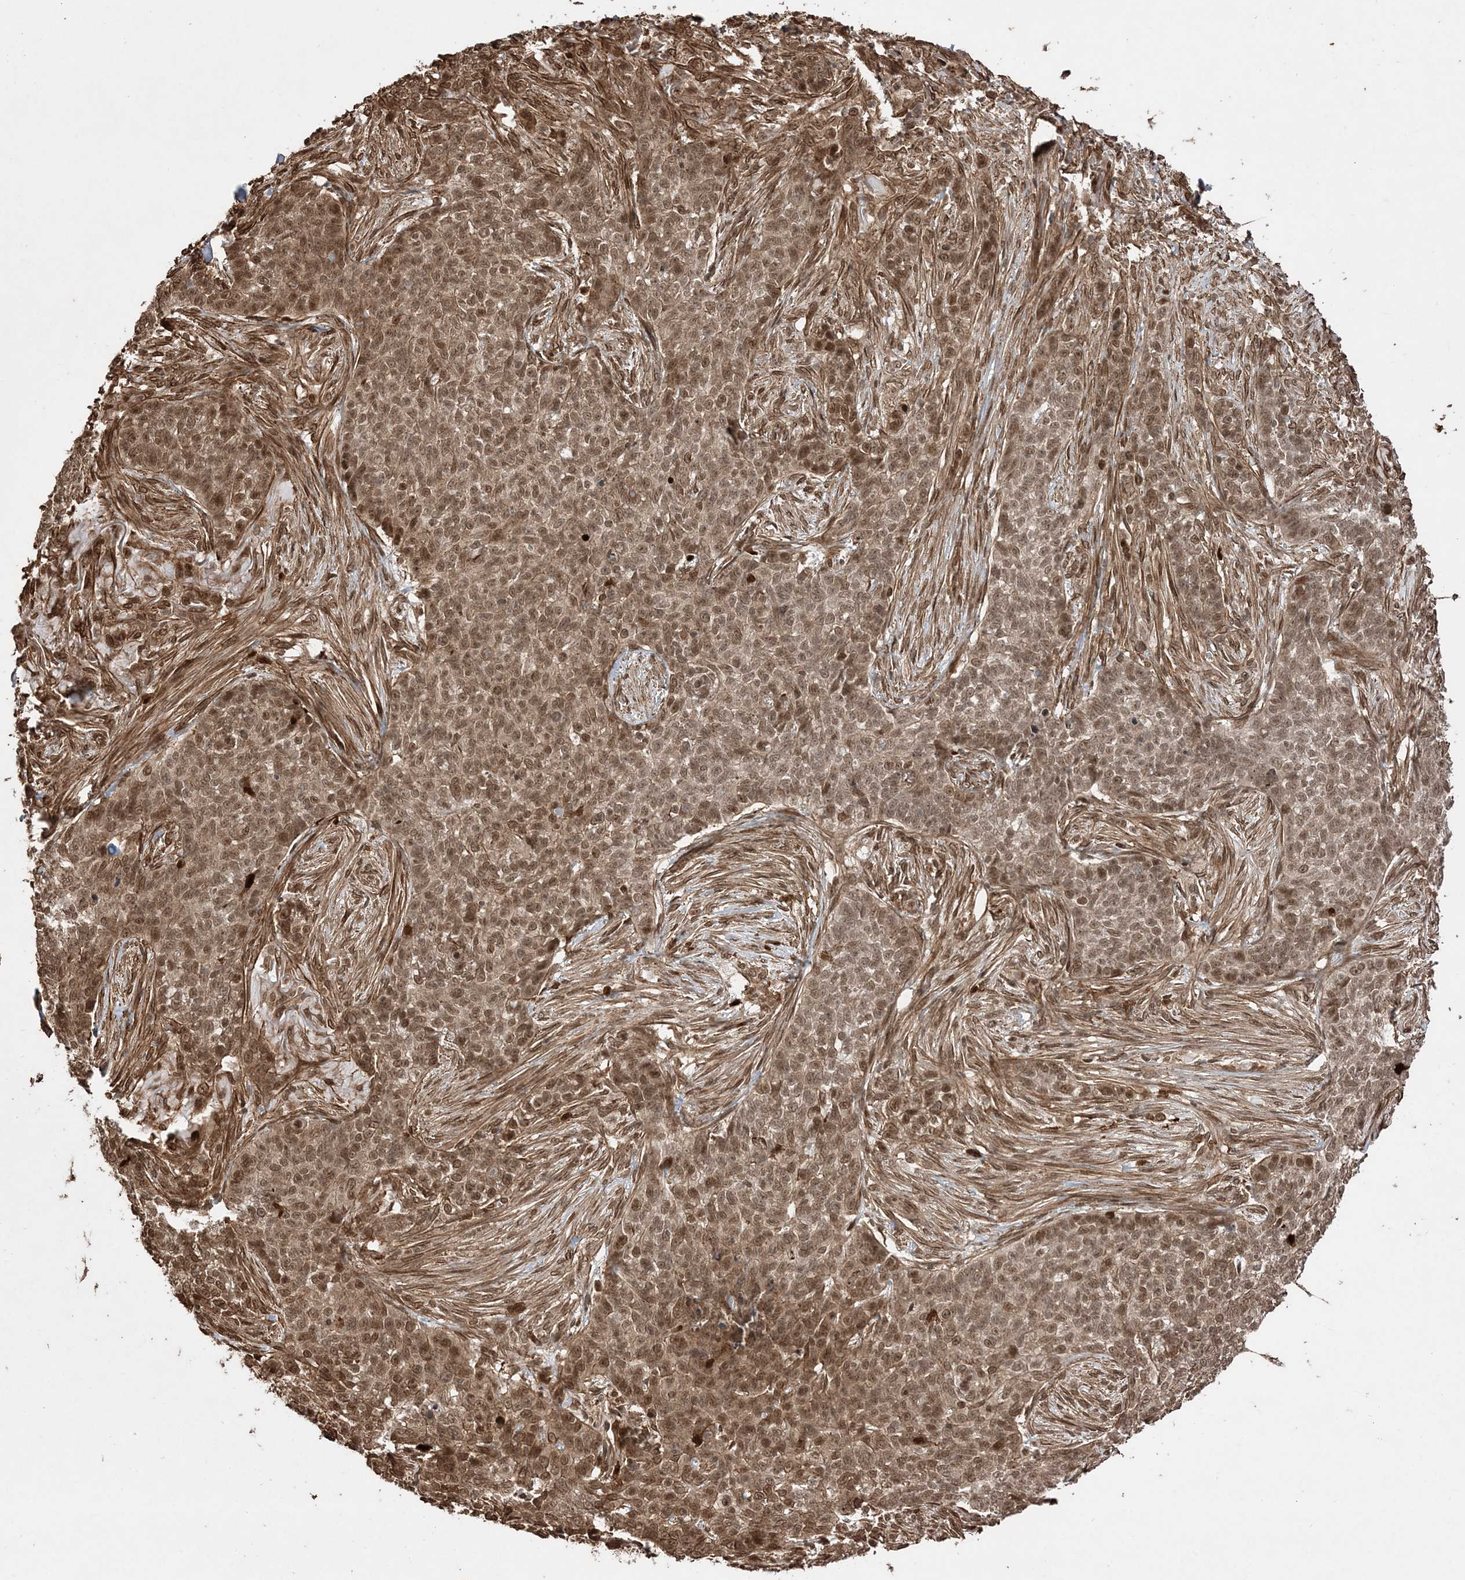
{"staining": {"intensity": "moderate", "quantity": ">75%", "location": "cytoplasmic/membranous,nuclear"}, "tissue": "skin cancer", "cell_type": "Tumor cells", "image_type": "cancer", "snomed": [{"axis": "morphology", "description": "Basal cell carcinoma"}, {"axis": "topography", "description": "Skin"}], "caption": "The image displays staining of skin basal cell carcinoma, revealing moderate cytoplasmic/membranous and nuclear protein staining (brown color) within tumor cells.", "gene": "ETAA1", "patient": {"sex": "male", "age": 85}}